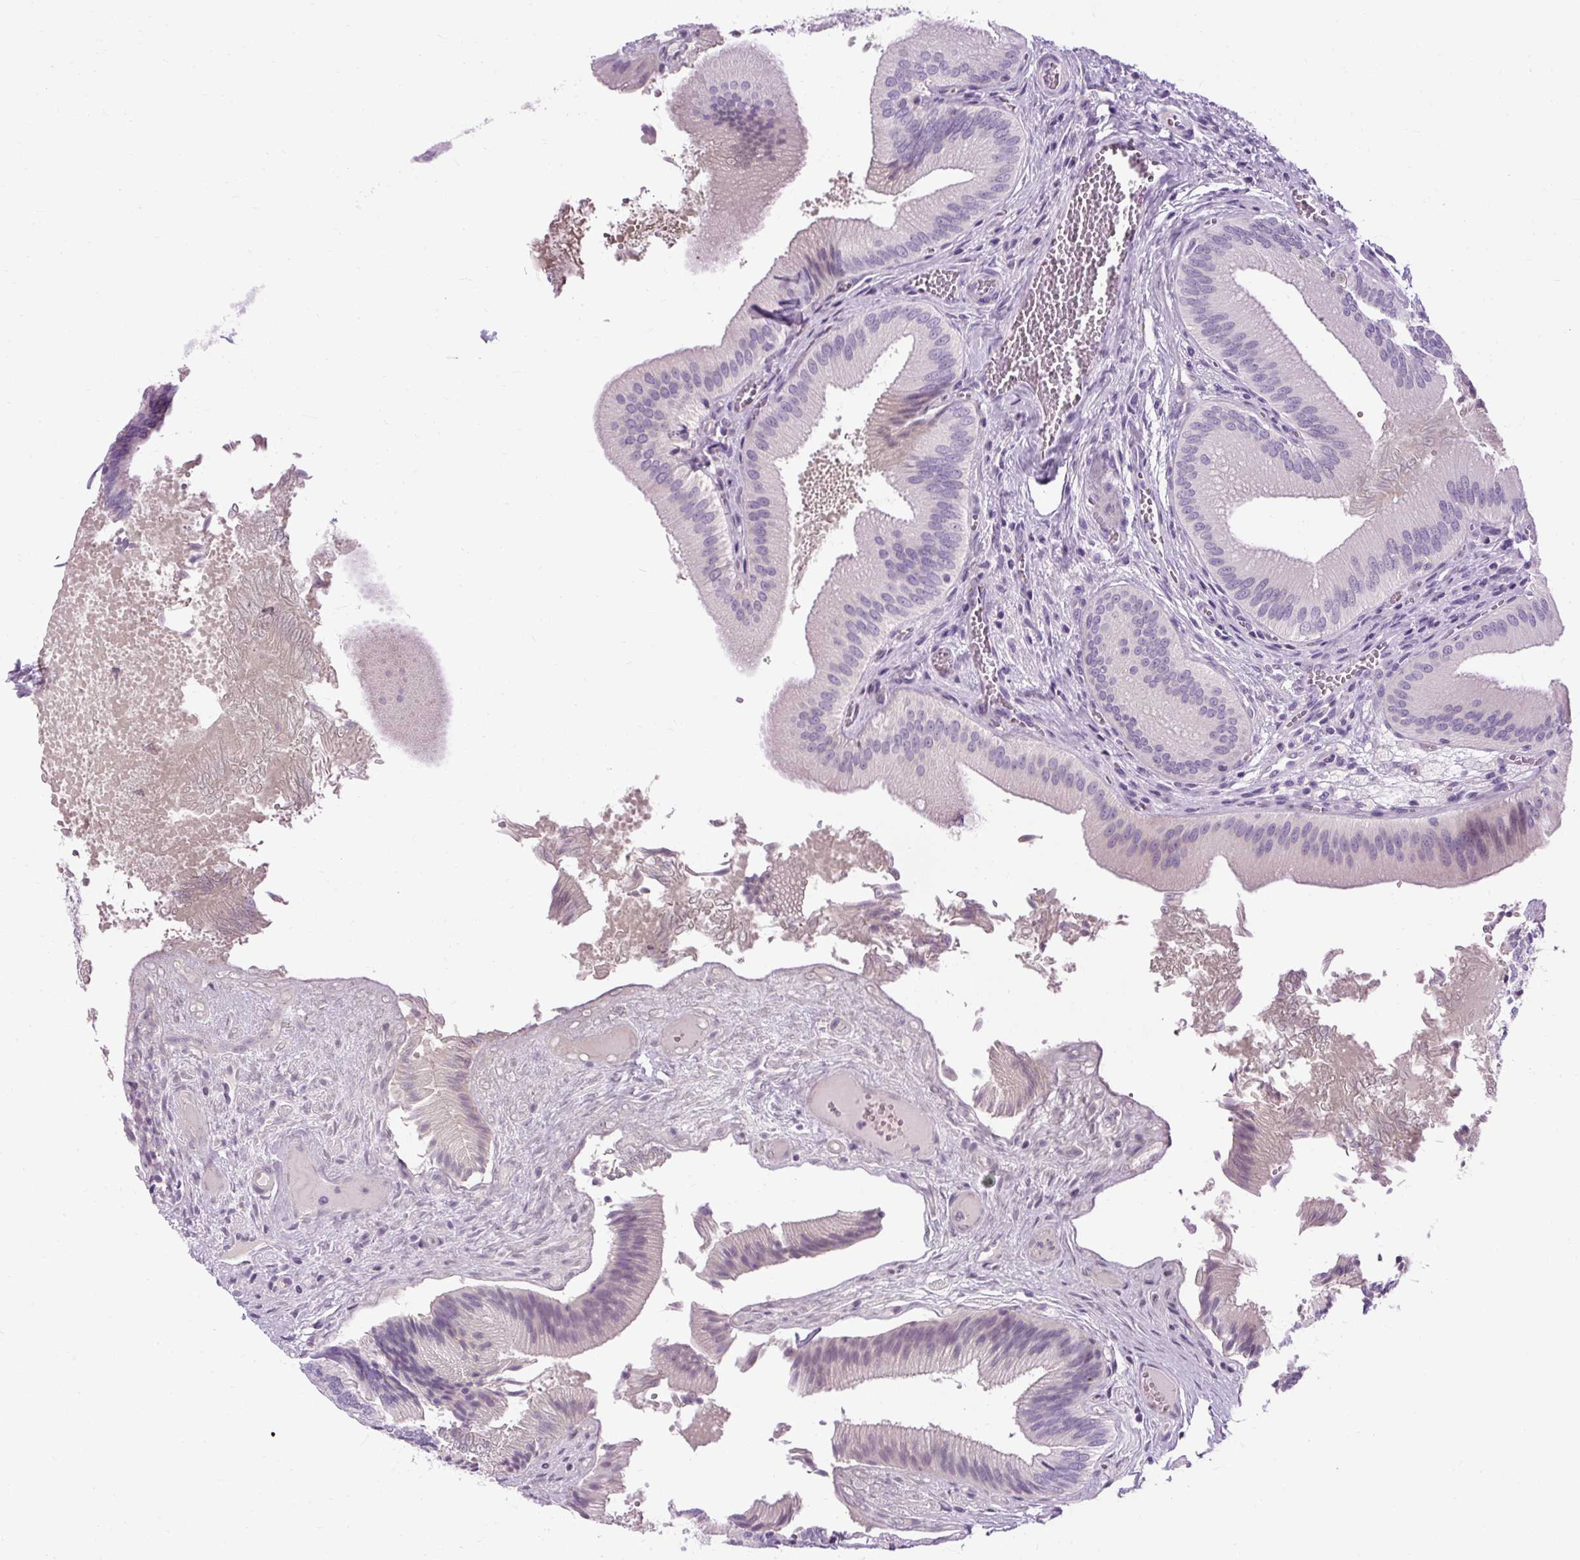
{"staining": {"intensity": "negative", "quantity": "none", "location": "none"}, "tissue": "gallbladder", "cell_type": "Glandular cells", "image_type": "normal", "snomed": [{"axis": "morphology", "description": "Normal tissue, NOS"}, {"axis": "topography", "description": "Gallbladder"}], "caption": "Immunohistochemistry (IHC) of unremarkable gallbladder exhibits no staining in glandular cells.", "gene": "B3GNT4", "patient": {"sex": "male", "age": 17}}